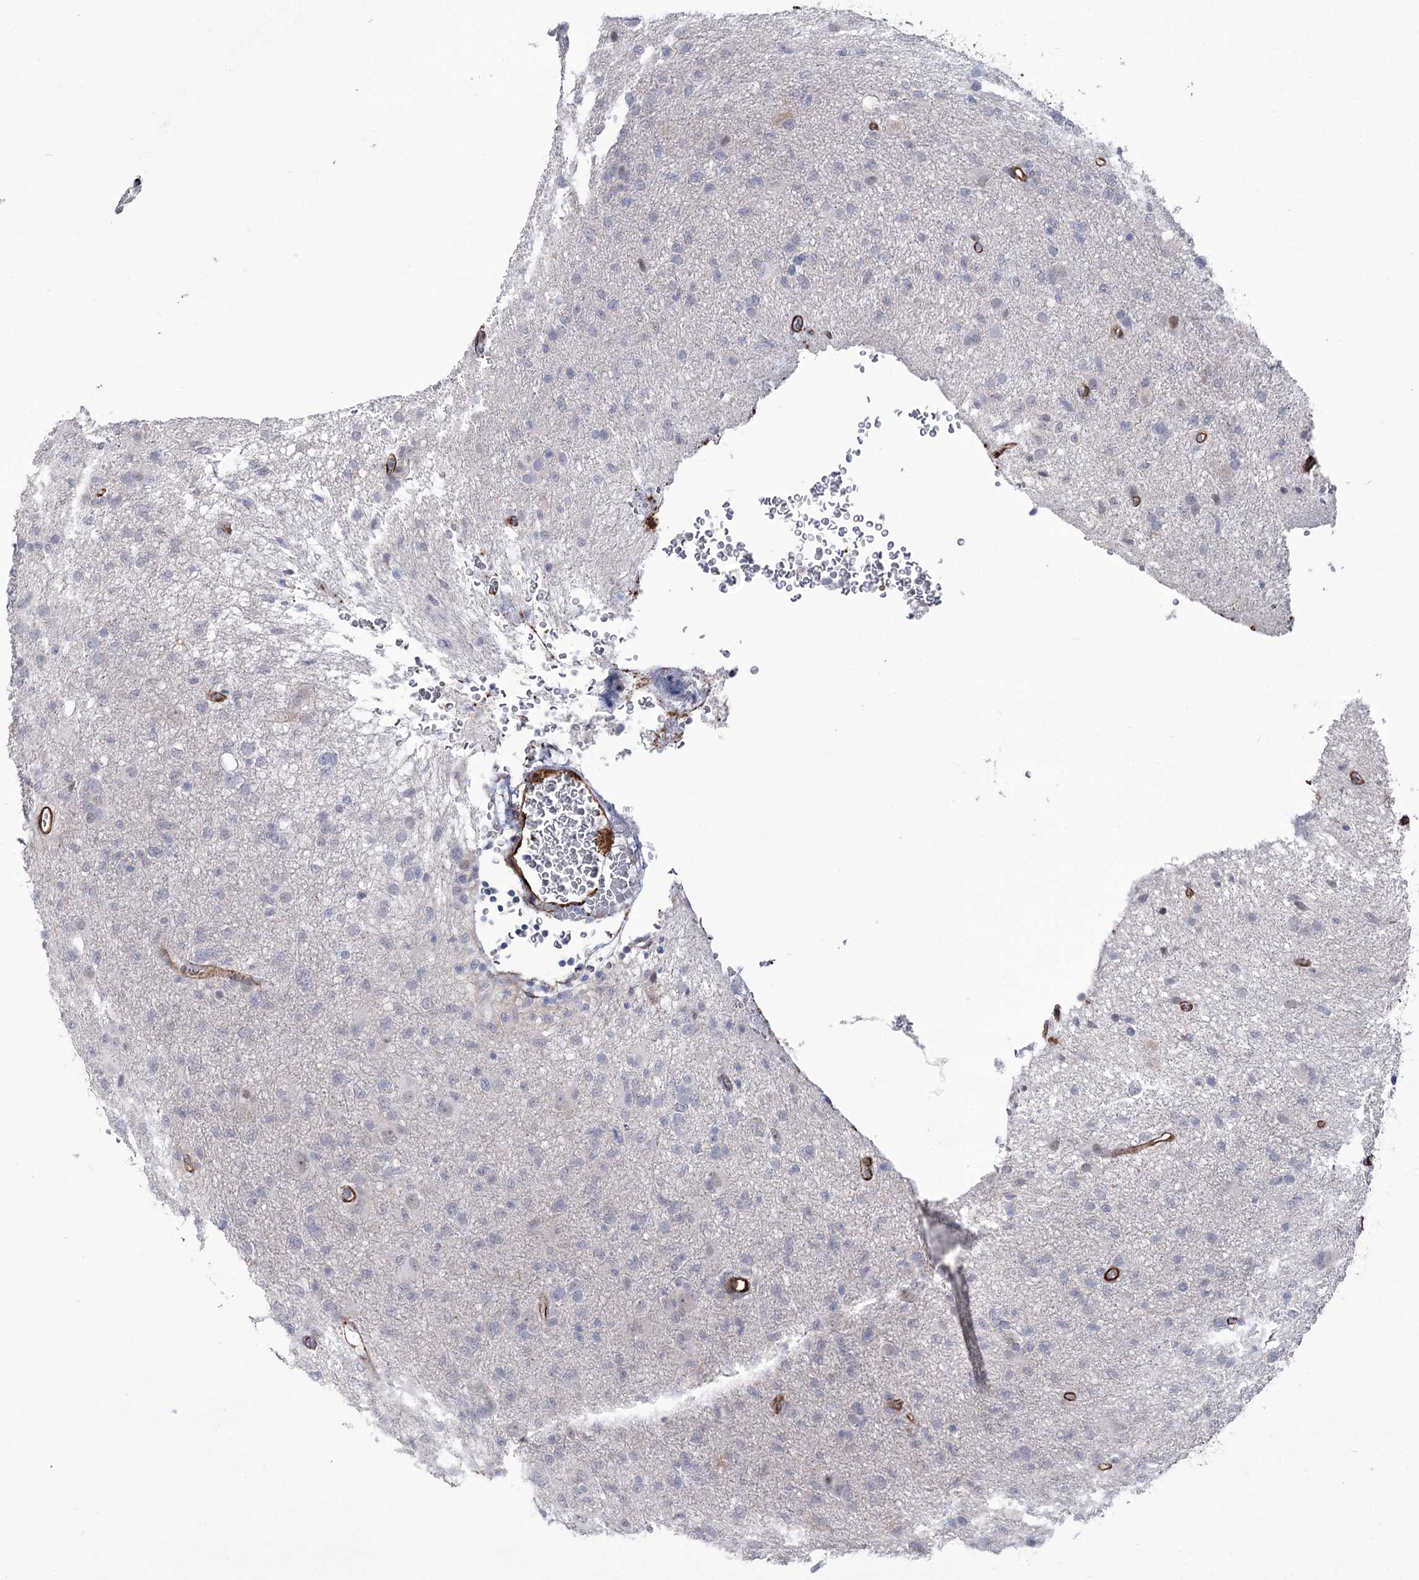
{"staining": {"intensity": "negative", "quantity": "none", "location": "none"}, "tissue": "glioma", "cell_type": "Tumor cells", "image_type": "cancer", "snomed": [{"axis": "morphology", "description": "Glioma, malignant, High grade"}, {"axis": "topography", "description": "Brain"}], "caption": "This is an immunohistochemistry (IHC) image of human glioma. There is no staining in tumor cells.", "gene": "ARHGAP20", "patient": {"sex": "female", "age": 57}}